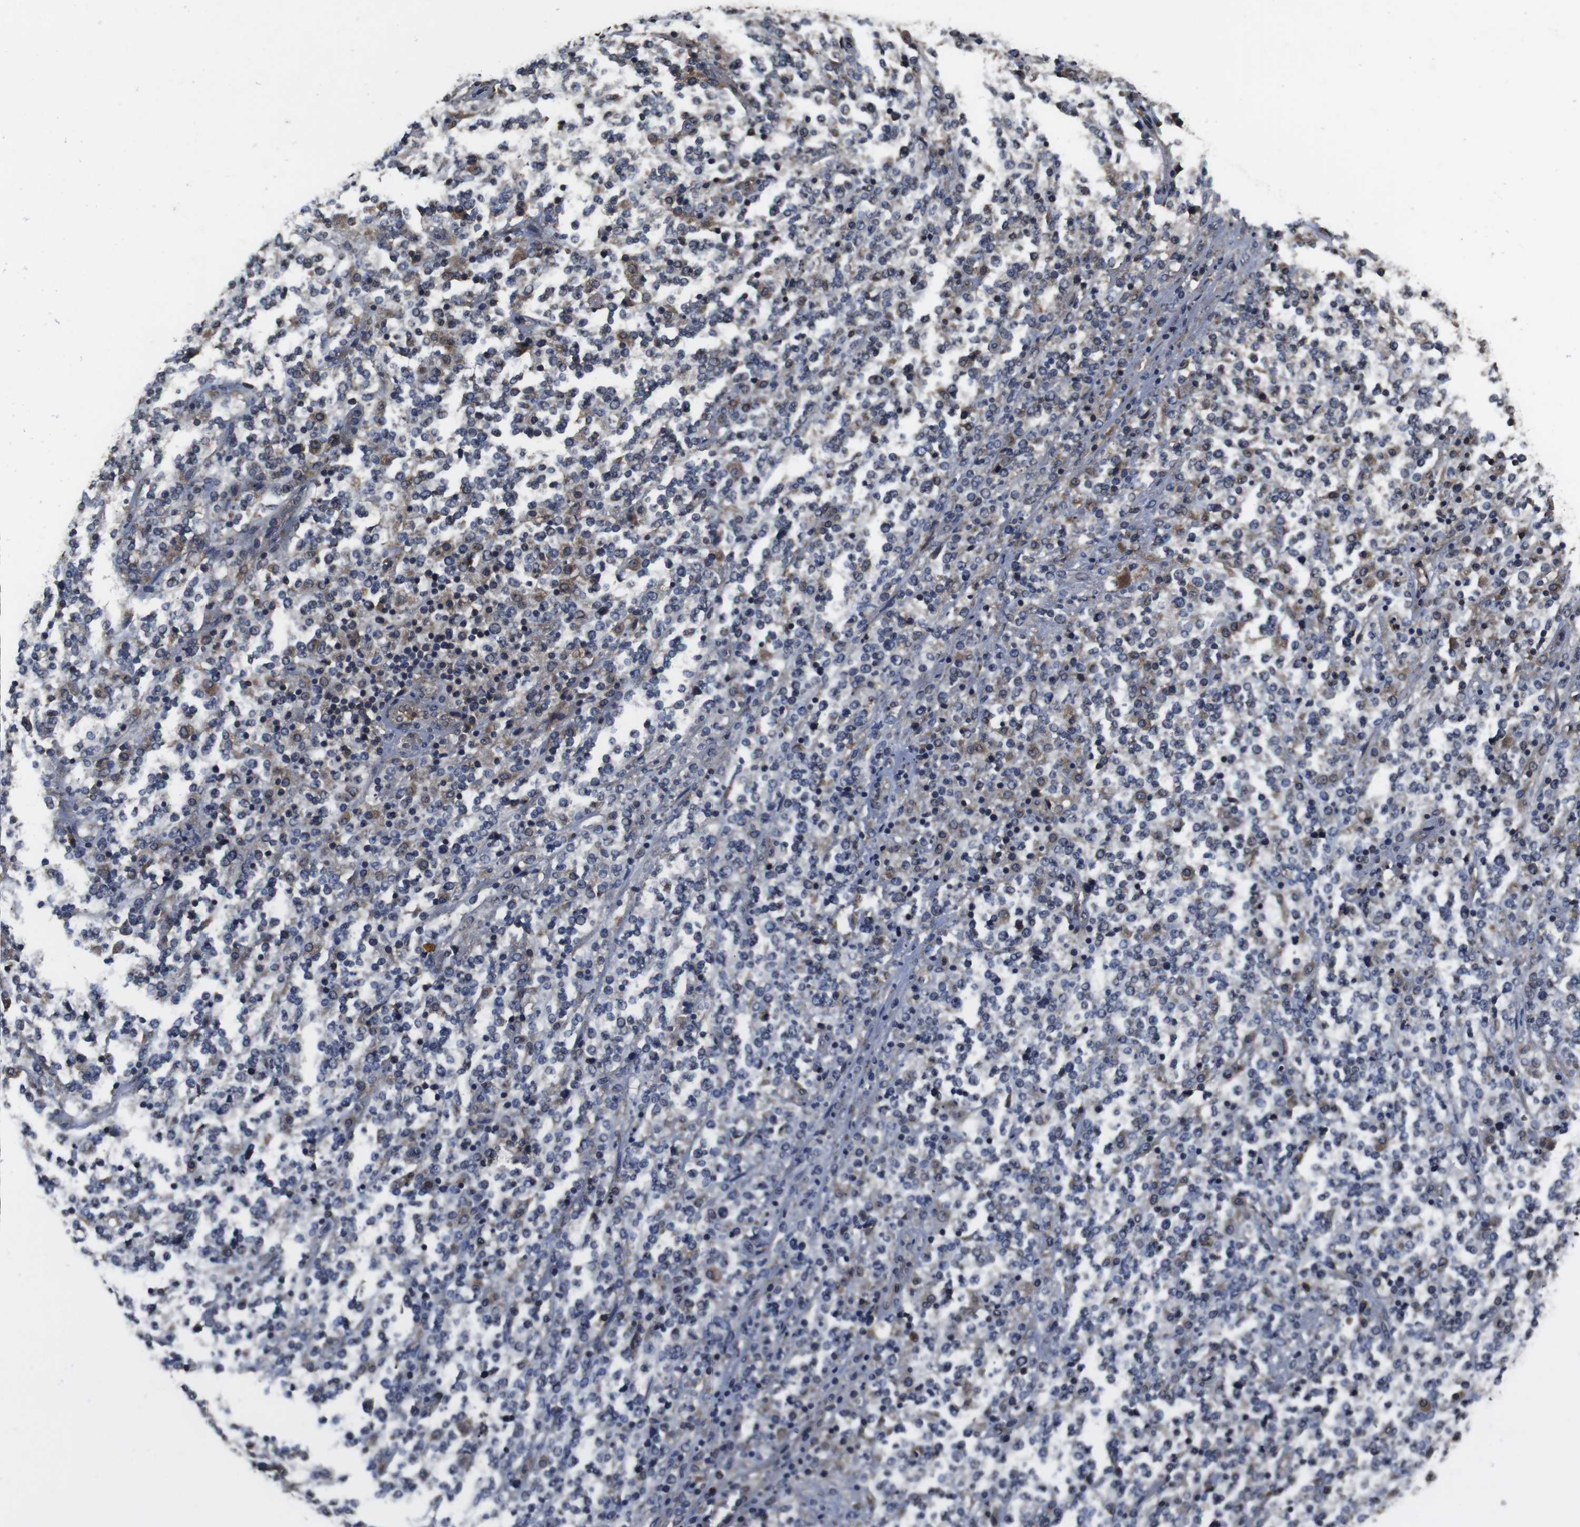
{"staining": {"intensity": "moderate", "quantity": "<25%", "location": "cytoplasmic/membranous"}, "tissue": "lymphoma", "cell_type": "Tumor cells", "image_type": "cancer", "snomed": [{"axis": "morphology", "description": "Malignant lymphoma, non-Hodgkin's type, High grade"}, {"axis": "topography", "description": "Soft tissue"}], "caption": "High-grade malignant lymphoma, non-Hodgkin's type was stained to show a protein in brown. There is low levels of moderate cytoplasmic/membranous expression in about <25% of tumor cells.", "gene": "CXCL11", "patient": {"sex": "male", "age": 18}}